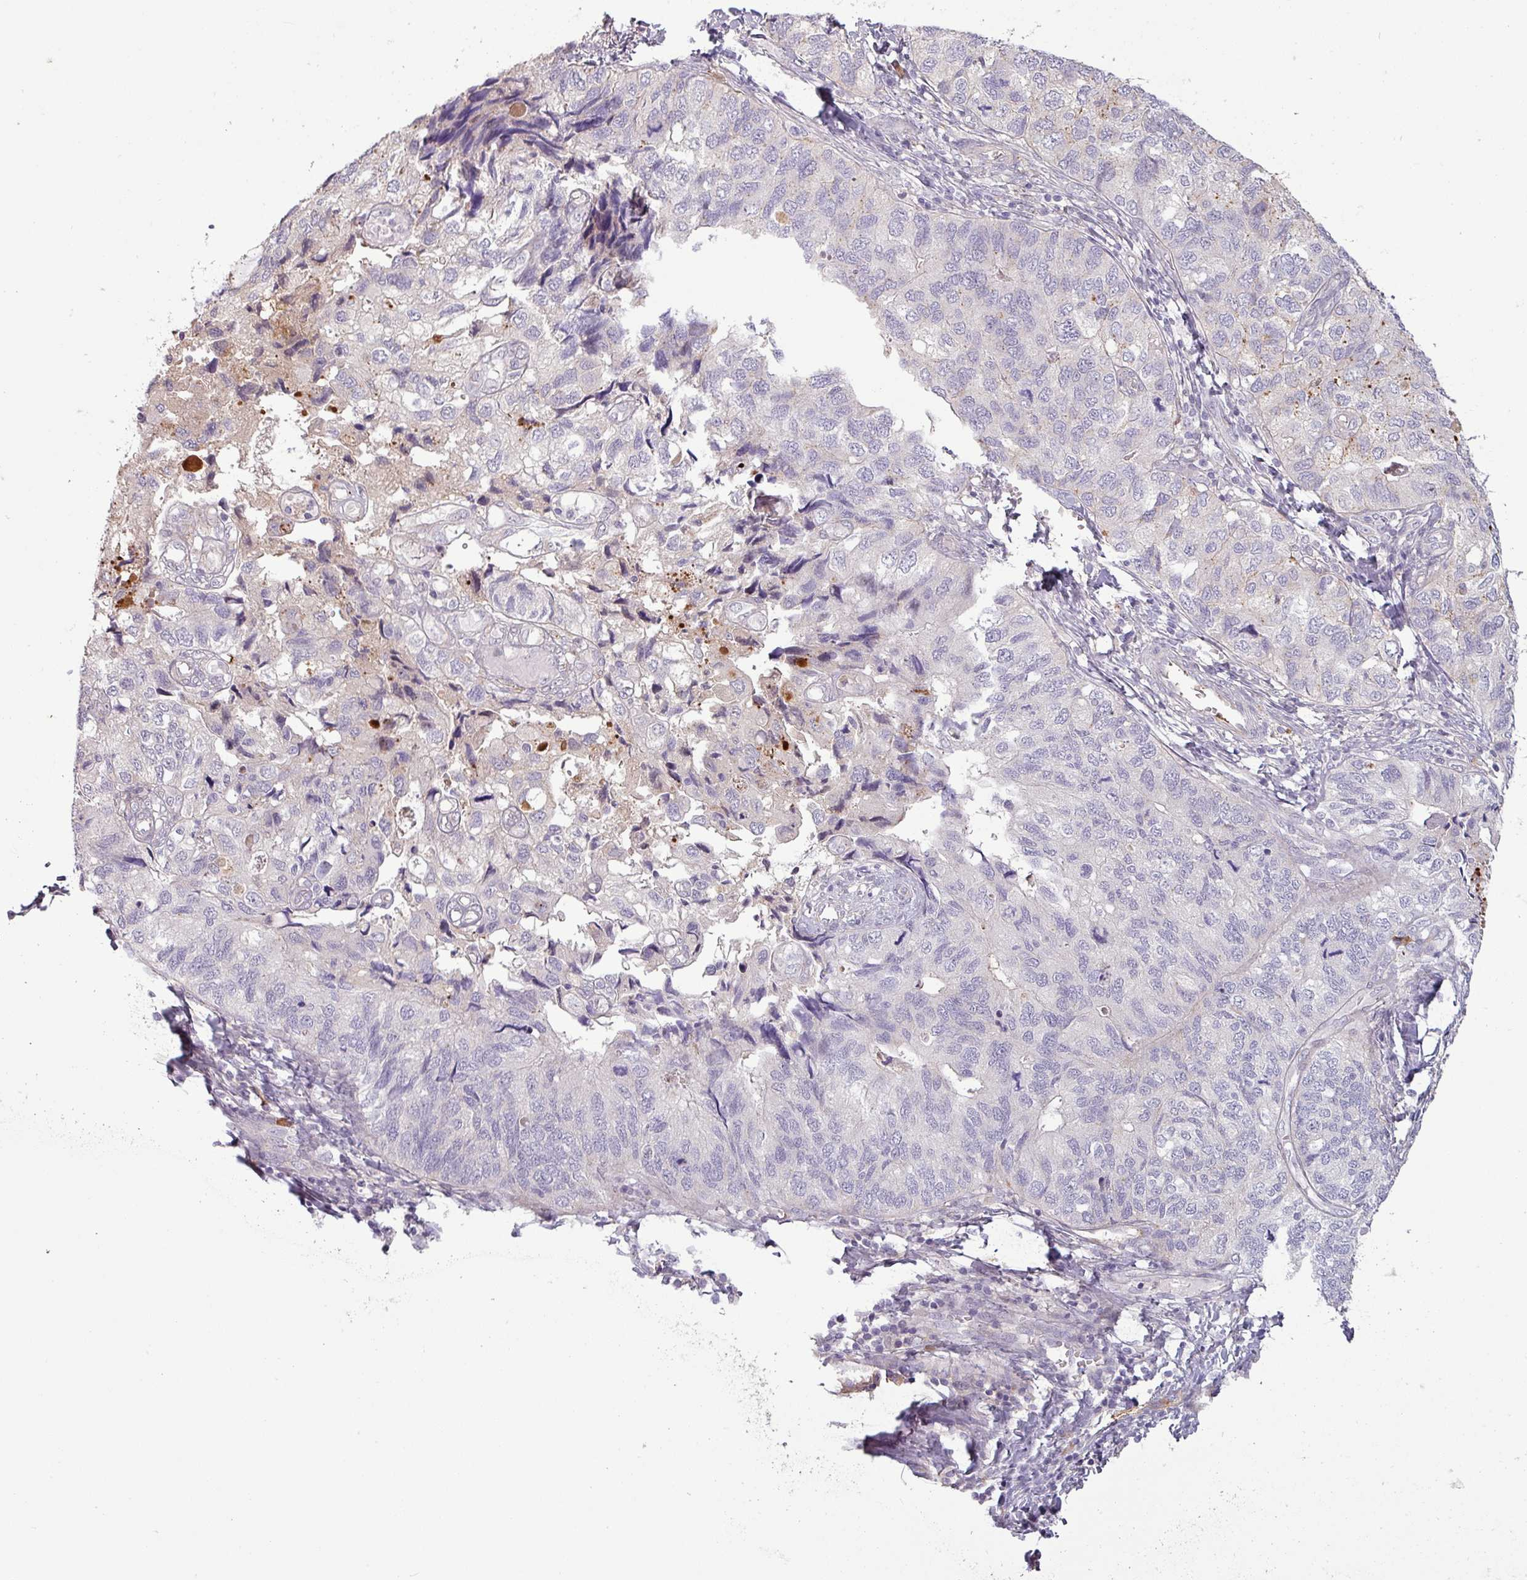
{"staining": {"intensity": "negative", "quantity": "none", "location": "none"}, "tissue": "endometrial cancer", "cell_type": "Tumor cells", "image_type": "cancer", "snomed": [{"axis": "morphology", "description": "Carcinoma, NOS"}, {"axis": "topography", "description": "Uterus"}], "caption": "A micrograph of endometrial cancer (carcinoma) stained for a protein reveals no brown staining in tumor cells.", "gene": "C4B", "patient": {"sex": "female", "age": 76}}